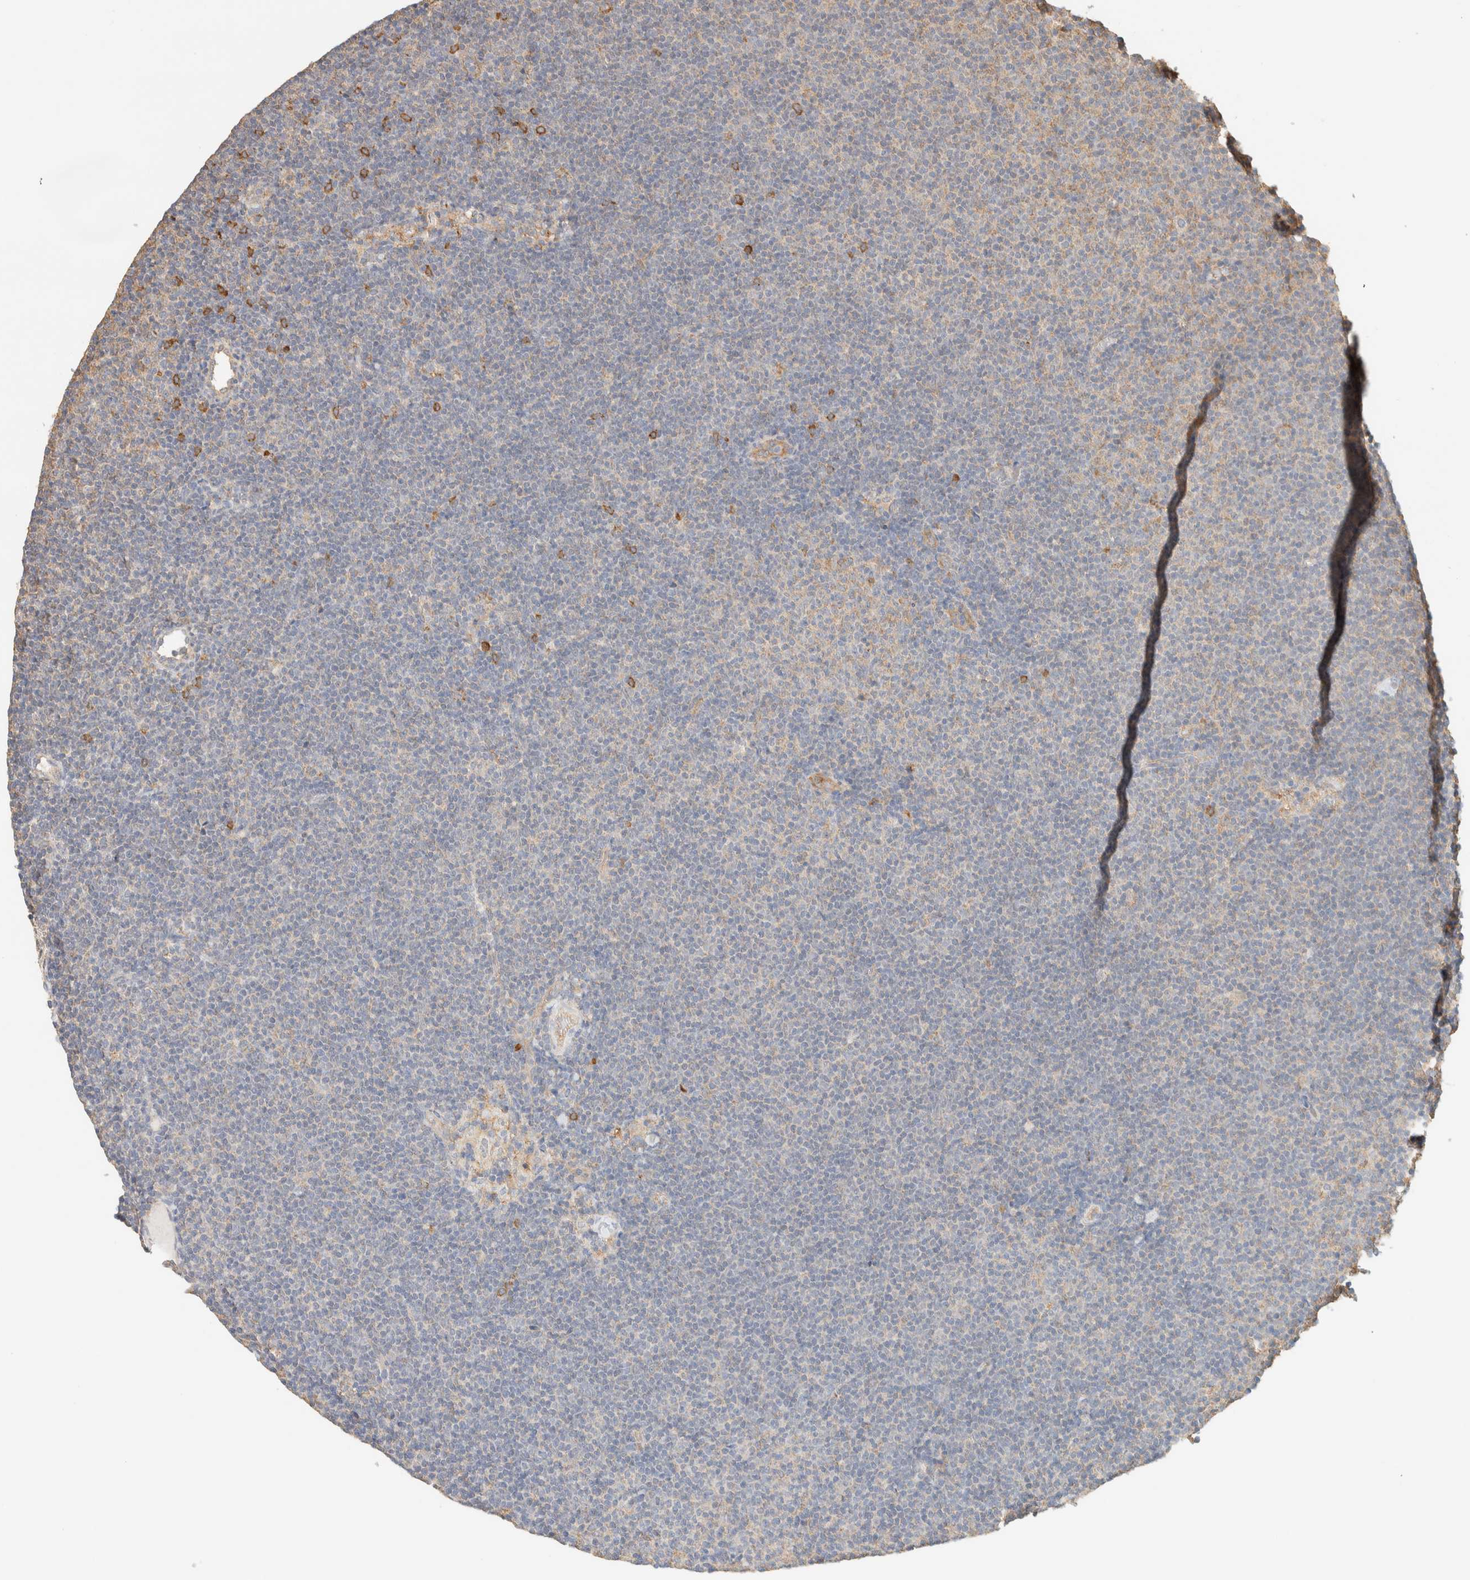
{"staining": {"intensity": "negative", "quantity": "none", "location": "none"}, "tissue": "lymphoma", "cell_type": "Tumor cells", "image_type": "cancer", "snomed": [{"axis": "morphology", "description": "Malignant lymphoma, non-Hodgkin's type, Low grade"}, {"axis": "topography", "description": "Lymph node"}], "caption": "Human malignant lymphoma, non-Hodgkin's type (low-grade) stained for a protein using immunohistochemistry exhibits no staining in tumor cells.", "gene": "TBC1D8B", "patient": {"sex": "female", "age": 53}}